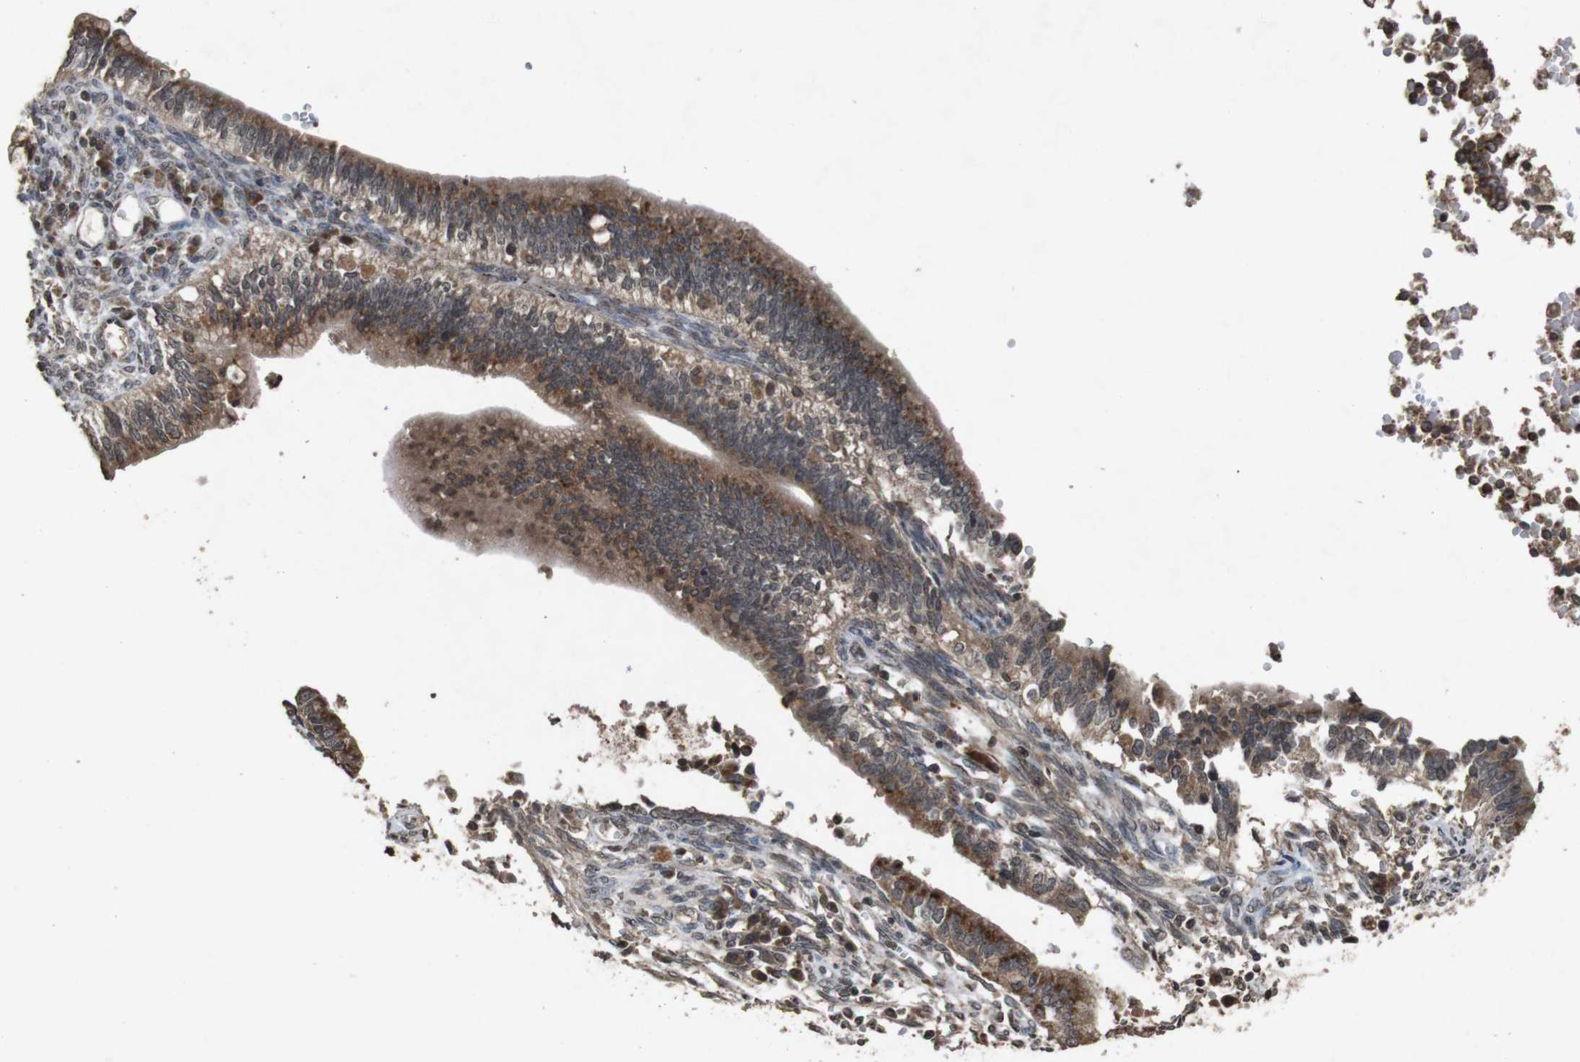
{"staining": {"intensity": "strong", "quantity": ">75%", "location": "cytoplasmic/membranous"}, "tissue": "cervical cancer", "cell_type": "Tumor cells", "image_type": "cancer", "snomed": [{"axis": "morphology", "description": "Adenocarcinoma, NOS"}, {"axis": "topography", "description": "Cervix"}], "caption": "Strong cytoplasmic/membranous positivity is seen in about >75% of tumor cells in cervical adenocarcinoma.", "gene": "SORL1", "patient": {"sex": "female", "age": 44}}